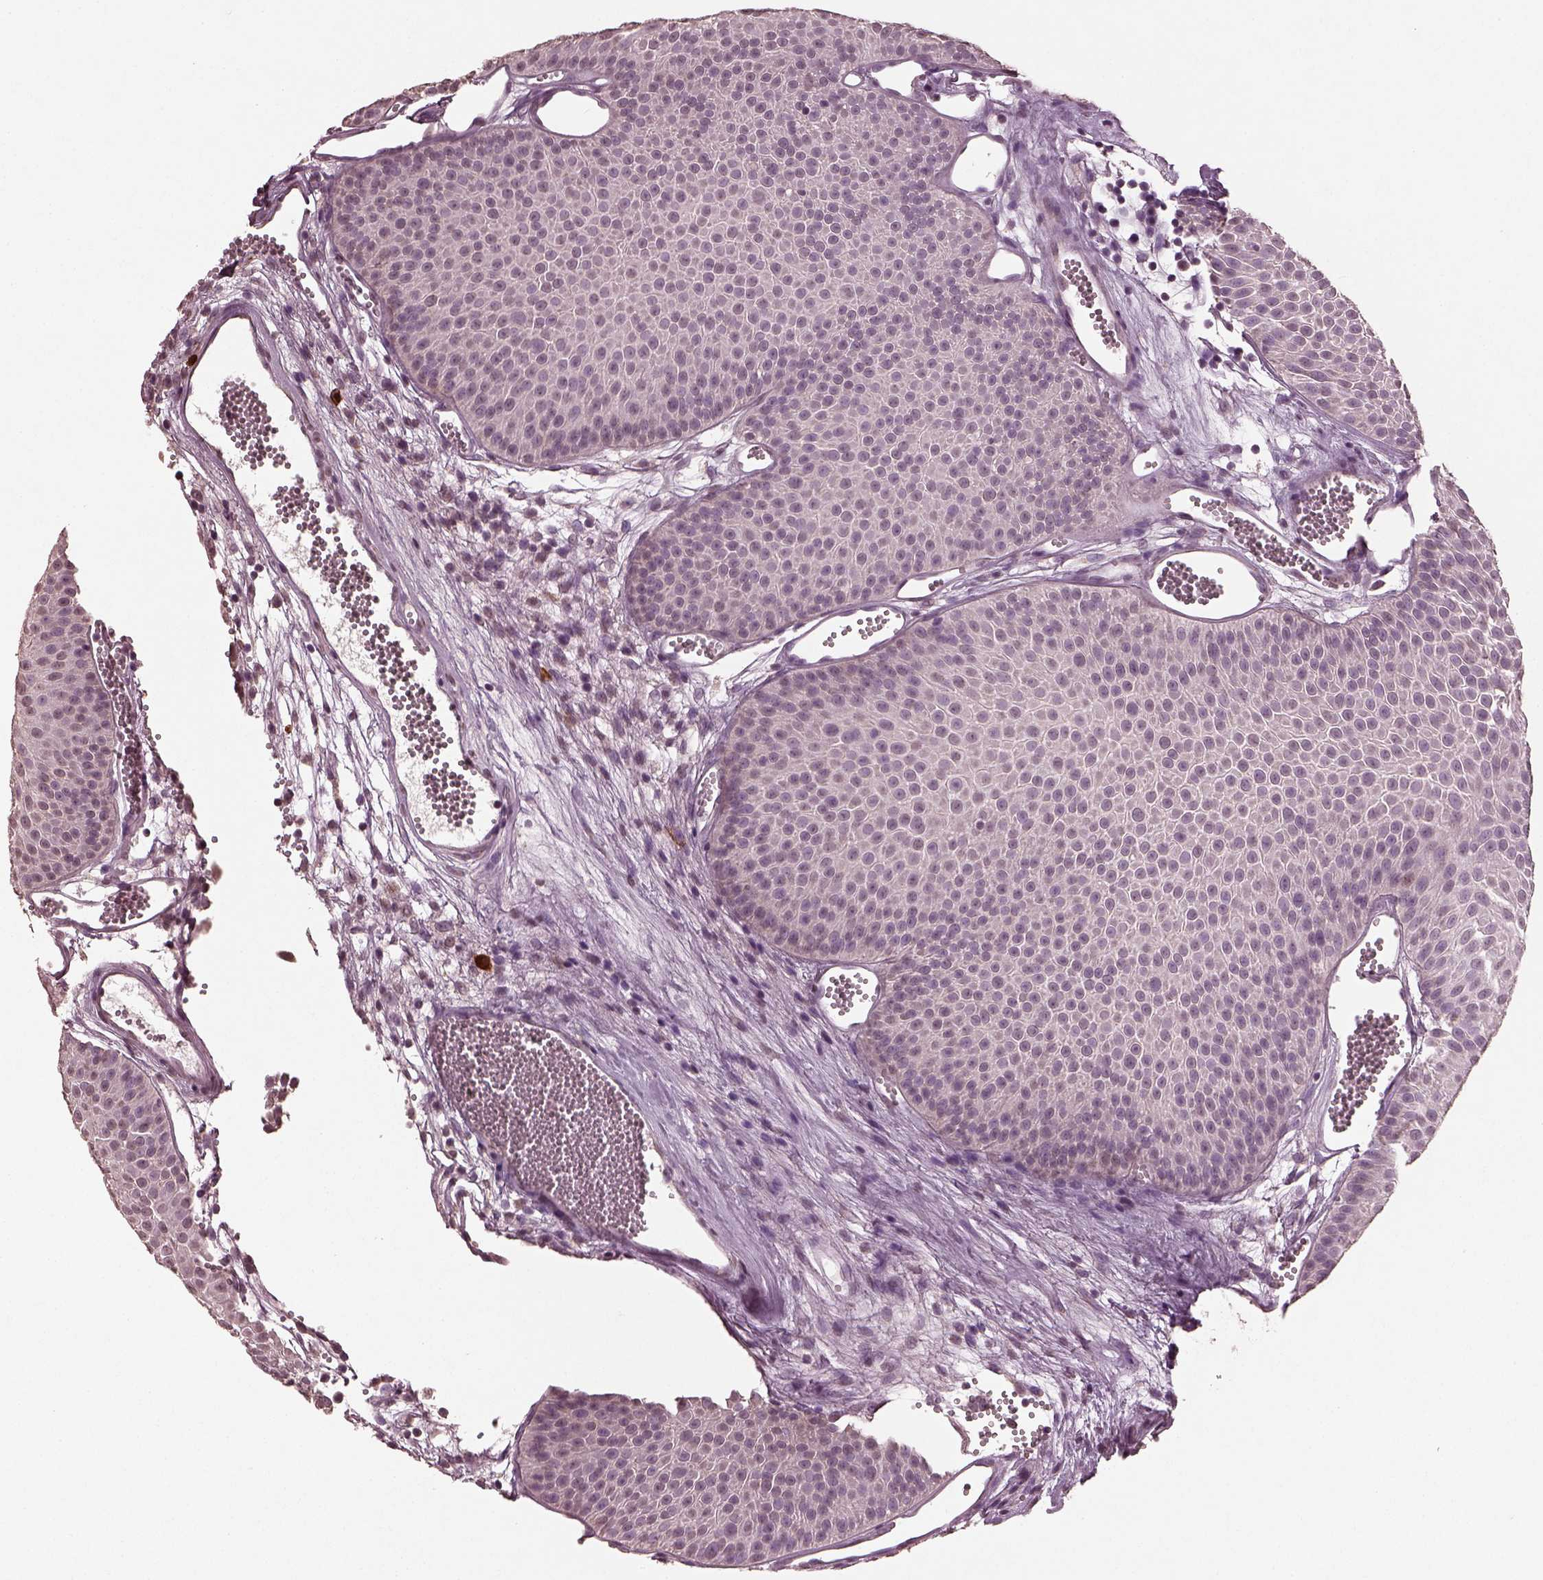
{"staining": {"intensity": "negative", "quantity": "none", "location": "none"}, "tissue": "urothelial cancer", "cell_type": "Tumor cells", "image_type": "cancer", "snomed": [{"axis": "morphology", "description": "Urothelial carcinoma, Low grade"}, {"axis": "topography", "description": "Urinary bladder"}], "caption": "Tumor cells show no significant protein expression in urothelial carcinoma (low-grade).", "gene": "IL18RAP", "patient": {"sex": "male", "age": 52}}